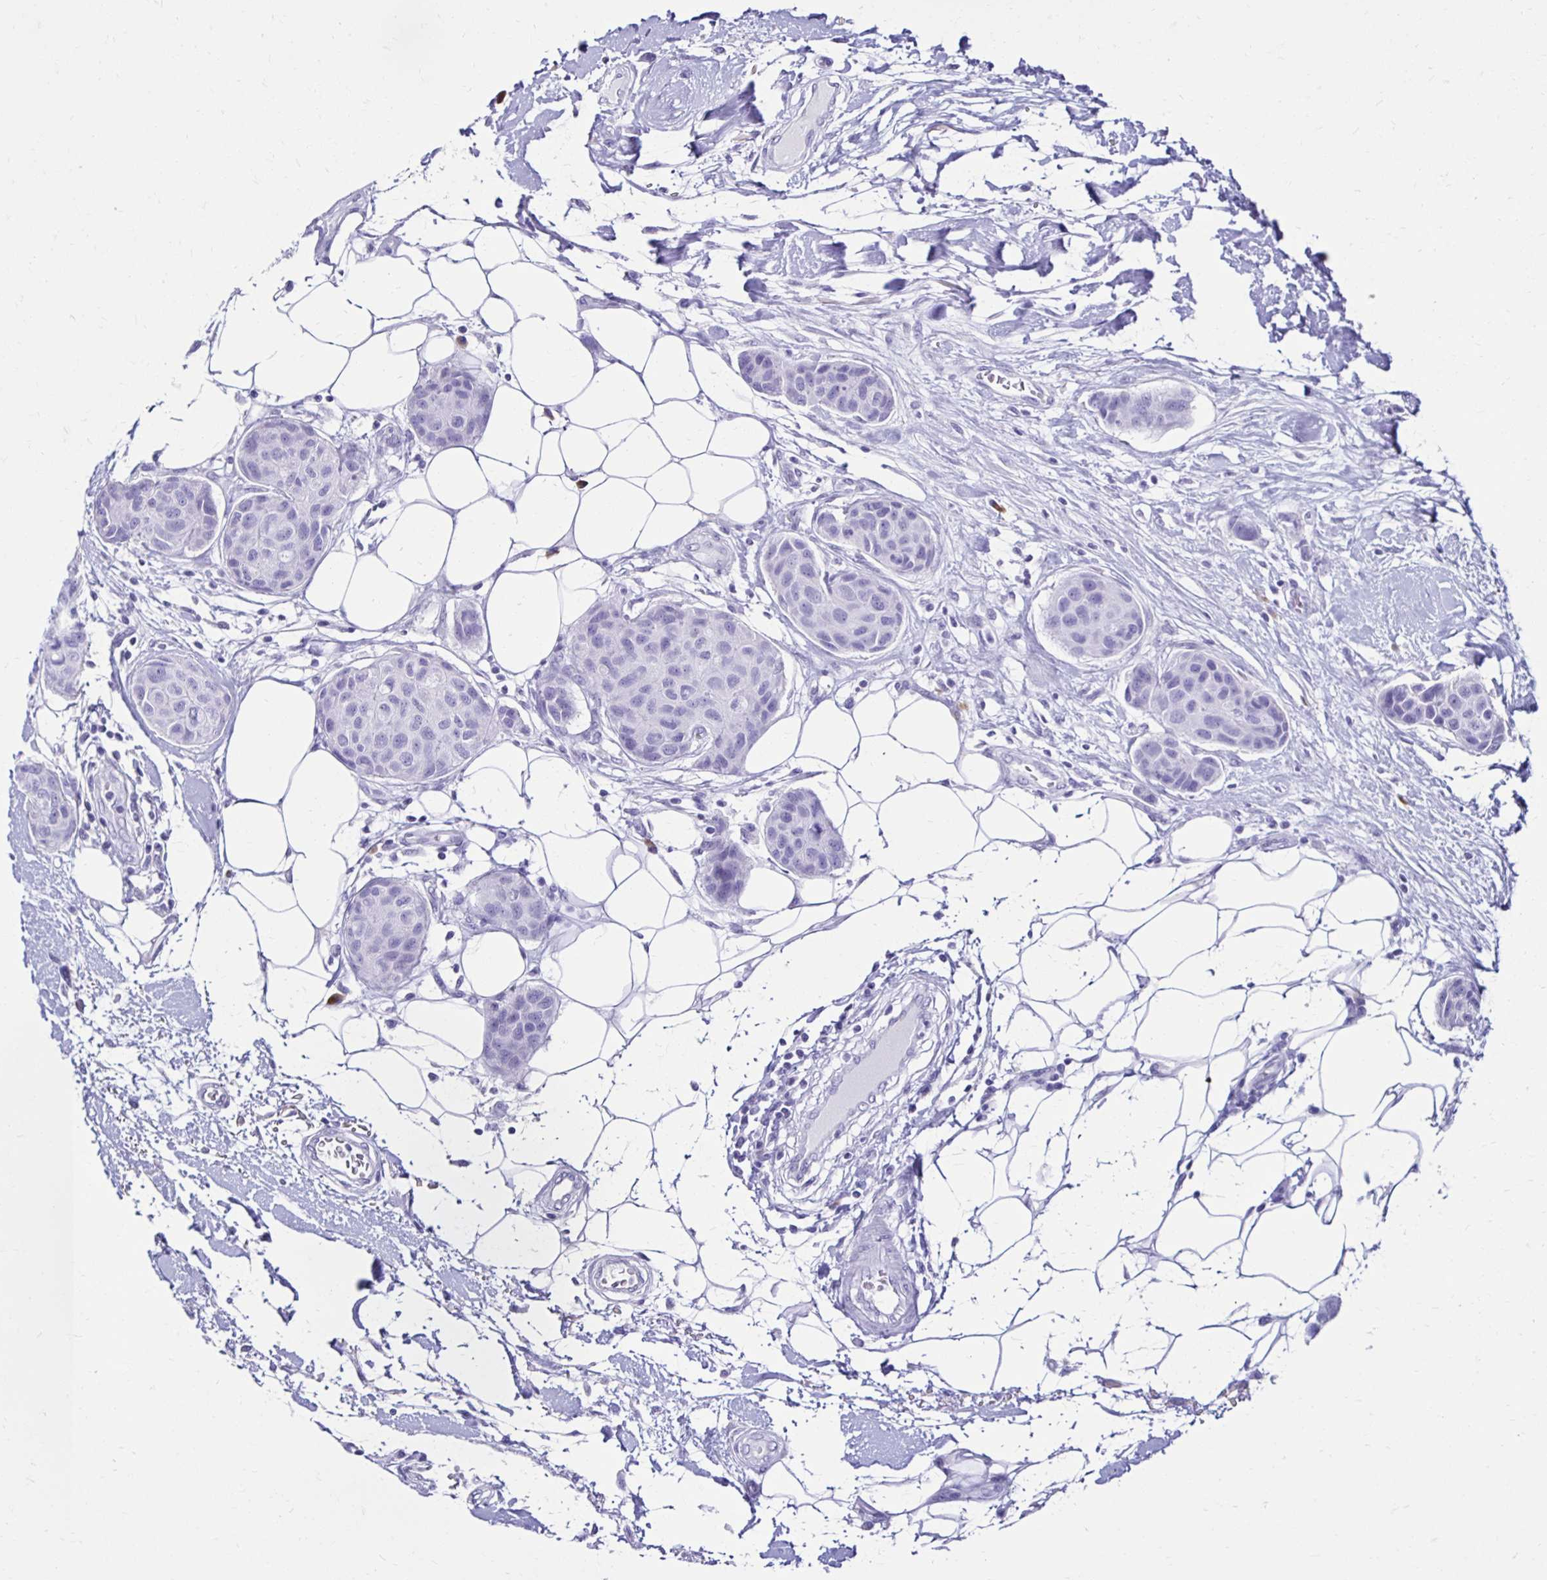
{"staining": {"intensity": "negative", "quantity": "none", "location": "none"}, "tissue": "breast cancer", "cell_type": "Tumor cells", "image_type": "cancer", "snomed": [{"axis": "morphology", "description": "Duct carcinoma"}, {"axis": "topography", "description": "Breast"}, {"axis": "topography", "description": "Lymph node"}], "caption": "This image is of breast cancer stained with immunohistochemistry (IHC) to label a protein in brown with the nuclei are counter-stained blue. There is no expression in tumor cells.", "gene": "CST5", "patient": {"sex": "female", "age": 80}}